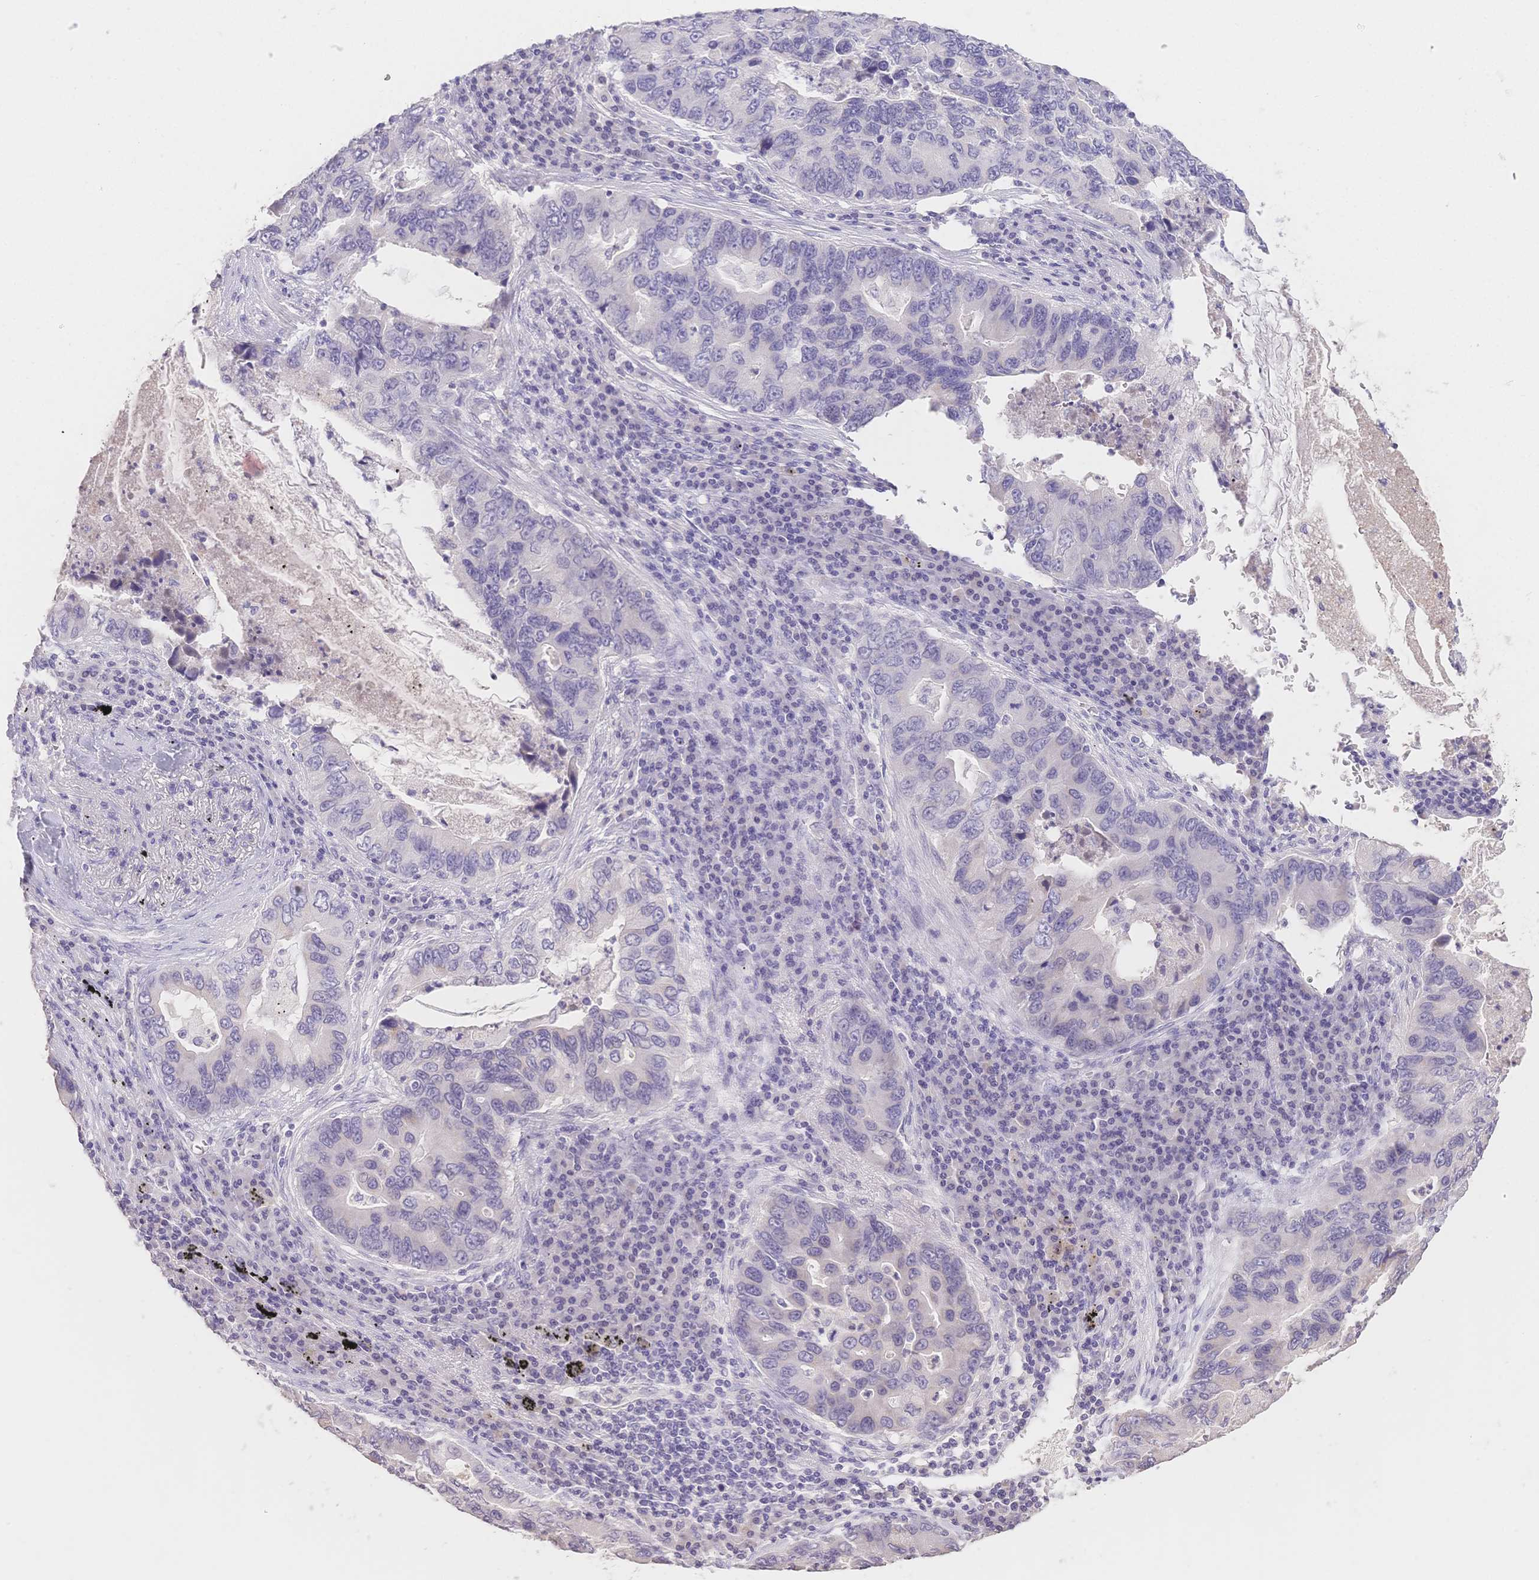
{"staining": {"intensity": "negative", "quantity": "none", "location": "none"}, "tissue": "lung cancer", "cell_type": "Tumor cells", "image_type": "cancer", "snomed": [{"axis": "morphology", "description": "Adenocarcinoma, NOS"}, {"axis": "morphology", "description": "Adenocarcinoma, metastatic, NOS"}, {"axis": "topography", "description": "Lymph node"}, {"axis": "topography", "description": "Lung"}], "caption": "Human lung cancer (adenocarcinoma) stained for a protein using immunohistochemistry (IHC) demonstrates no expression in tumor cells.", "gene": "SUV39H2", "patient": {"sex": "female", "age": 54}}